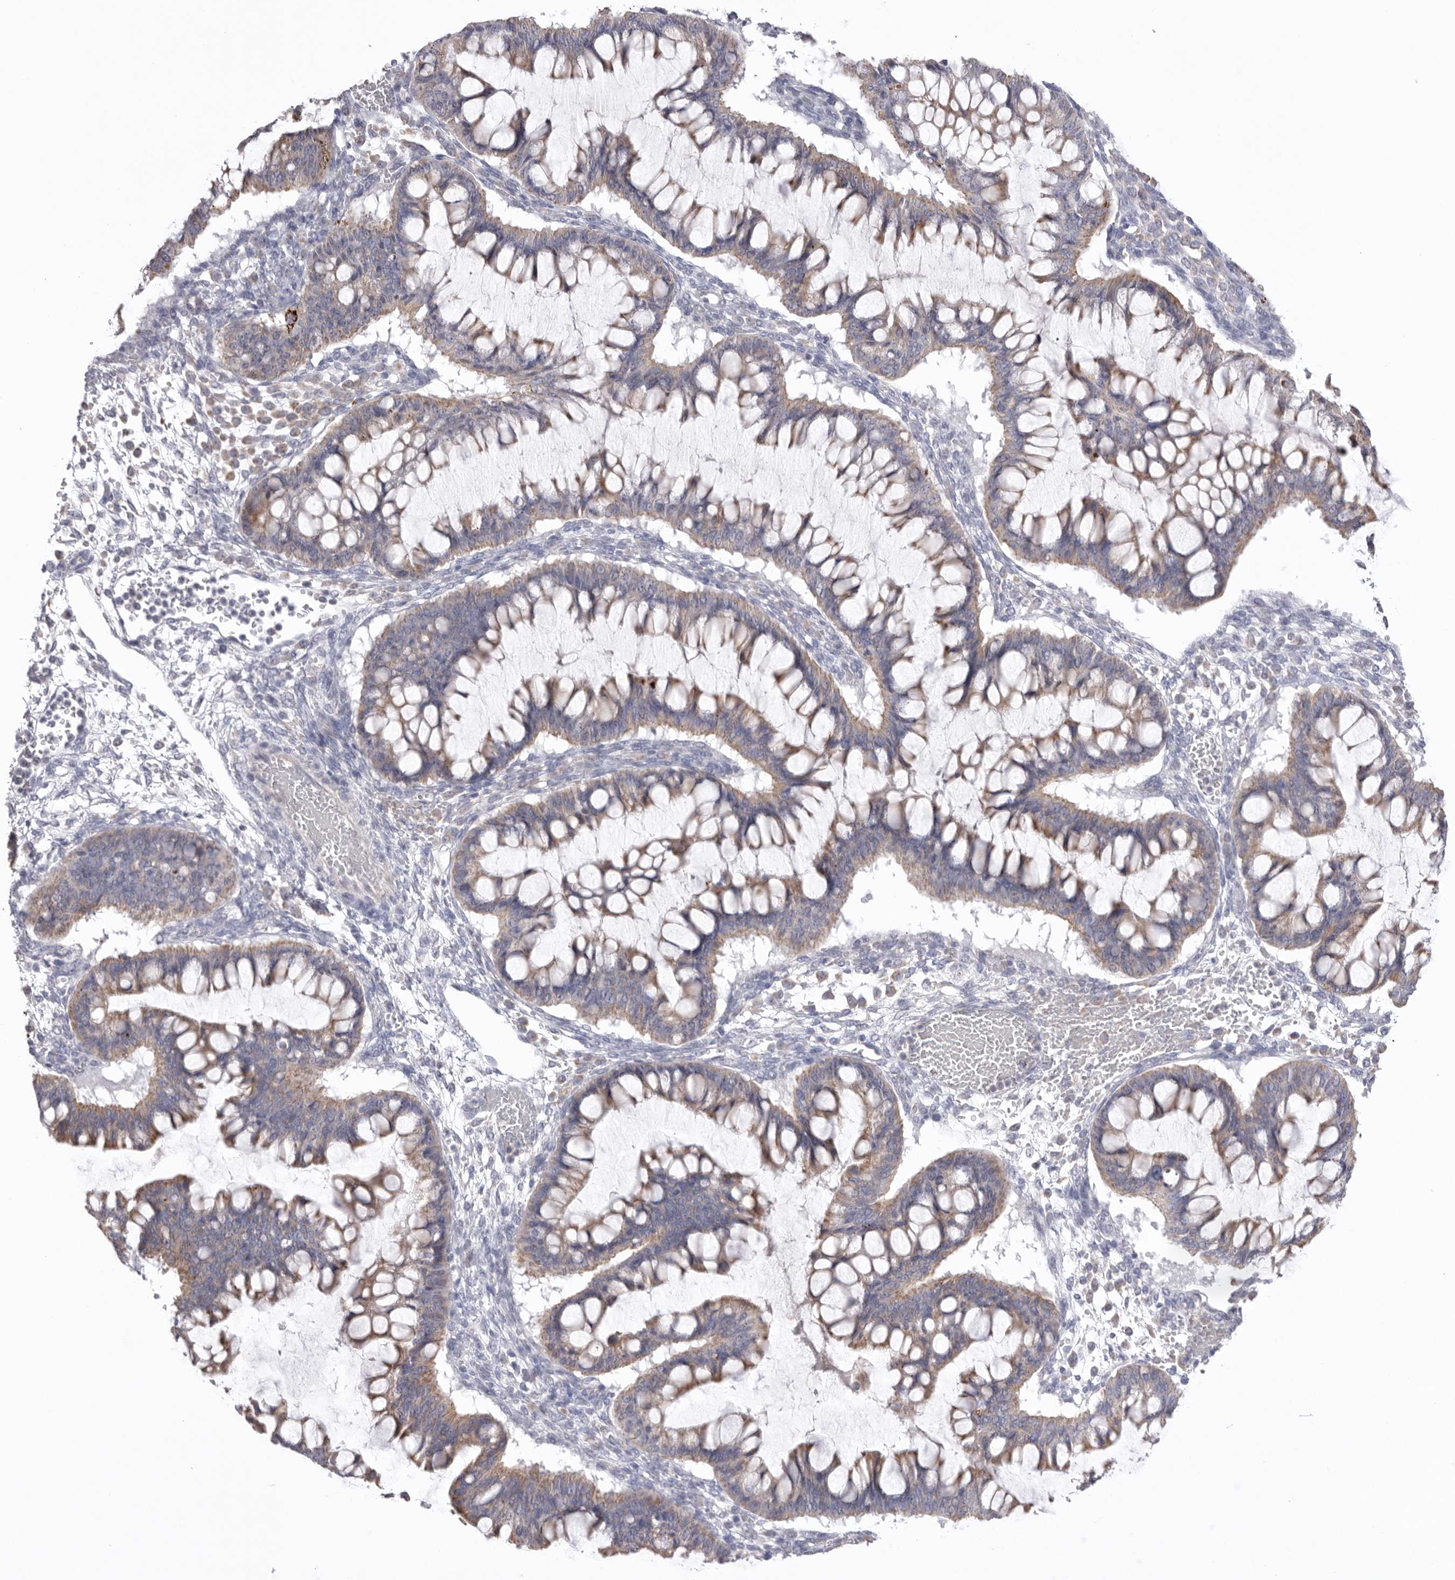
{"staining": {"intensity": "weak", "quantity": ">75%", "location": "cytoplasmic/membranous"}, "tissue": "ovarian cancer", "cell_type": "Tumor cells", "image_type": "cancer", "snomed": [{"axis": "morphology", "description": "Cystadenocarcinoma, mucinous, NOS"}, {"axis": "topography", "description": "Ovary"}], "caption": "Immunohistochemical staining of mucinous cystadenocarcinoma (ovarian) exhibits weak cytoplasmic/membranous protein positivity in about >75% of tumor cells. (DAB IHC with brightfield microscopy, high magnification).", "gene": "VDAC3", "patient": {"sex": "female", "age": 73}}